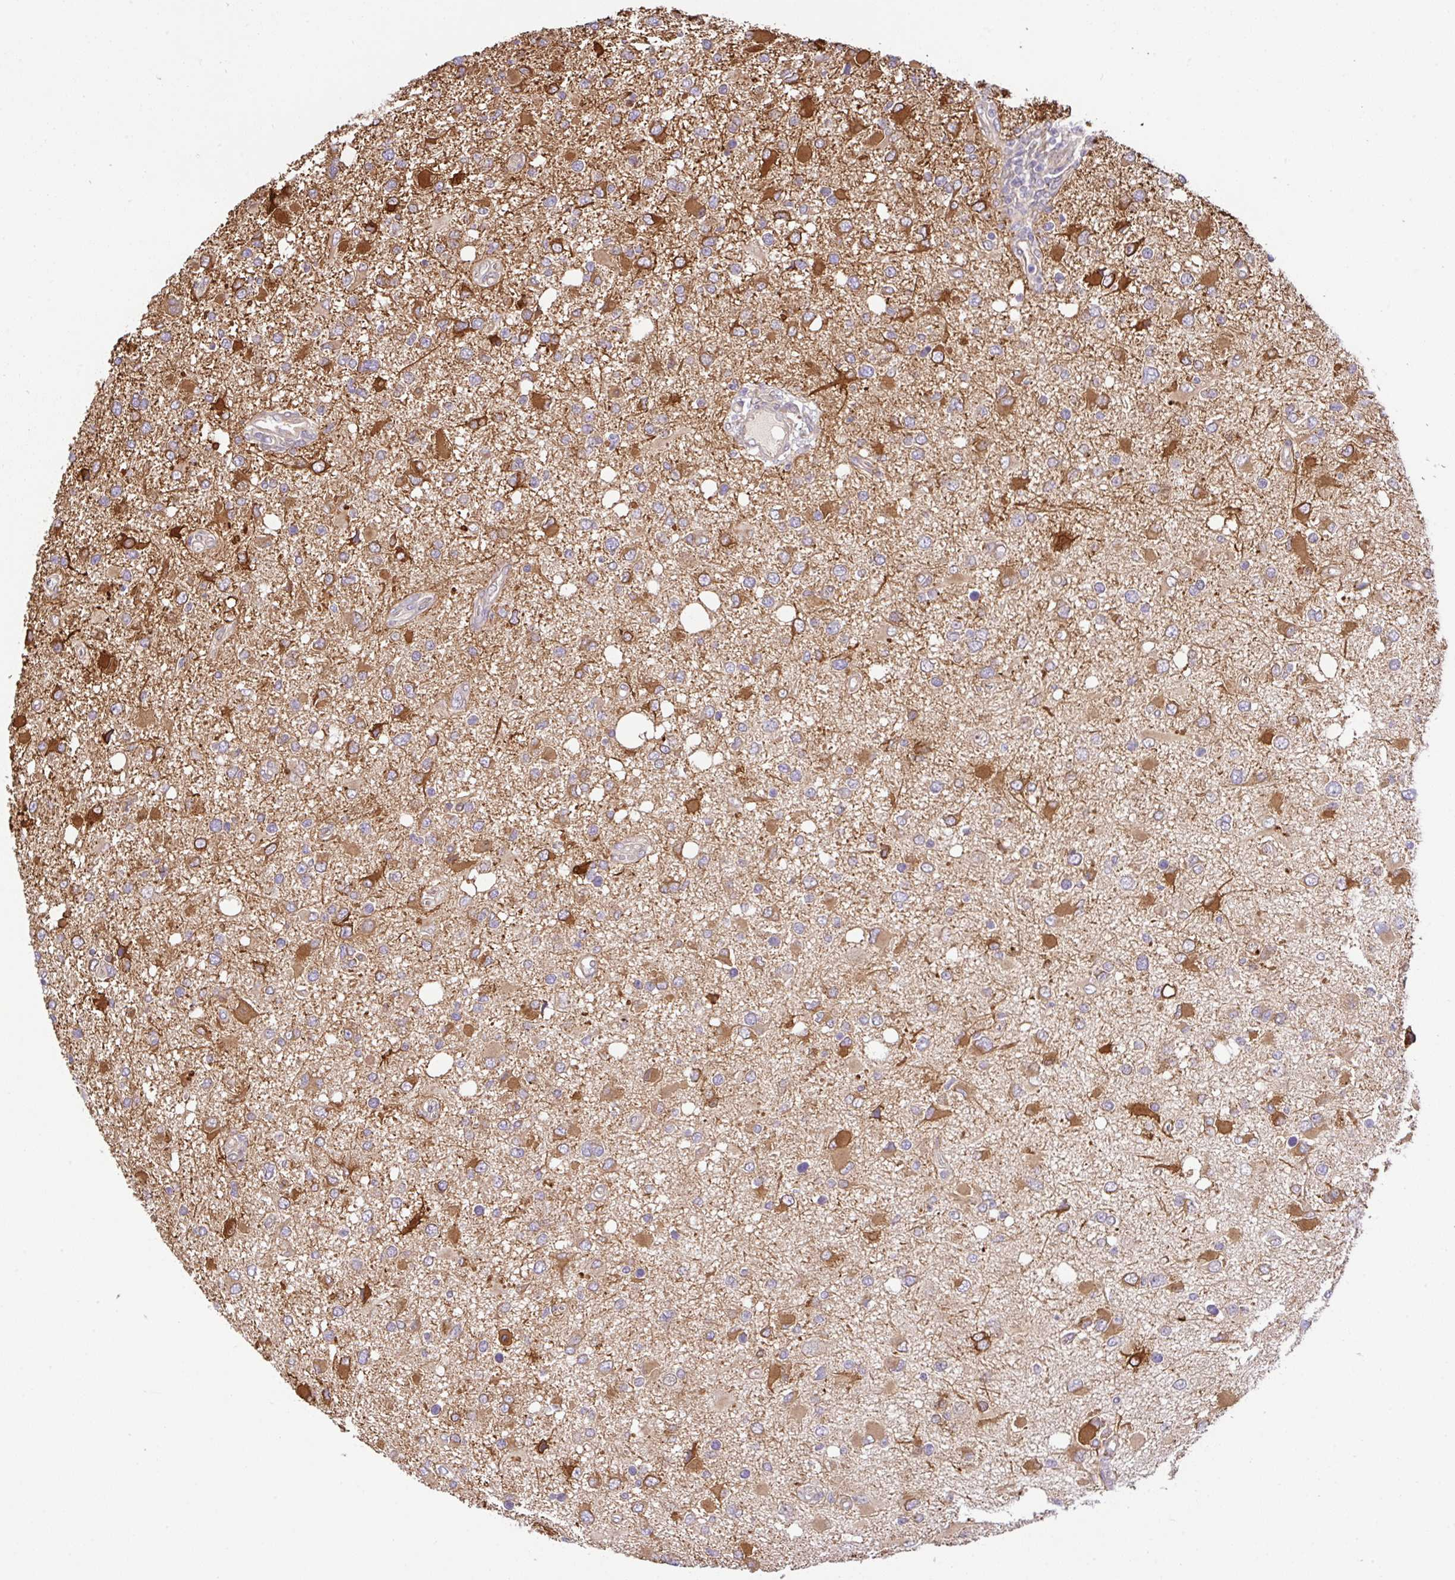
{"staining": {"intensity": "strong", "quantity": ">75%", "location": "cytoplasmic/membranous"}, "tissue": "glioma", "cell_type": "Tumor cells", "image_type": "cancer", "snomed": [{"axis": "morphology", "description": "Glioma, malignant, High grade"}, {"axis": "topography", "description": "Brain"}], "caption": "A photomicrograph showing strong cytoplasmic/membranous staining in about >75% of tumor cells in malignant glioma (high-grade), as visualized by brown immunohistochemical staining.", "gene": "UBE4A", "patient": {"sex": "male", "age": 53}}